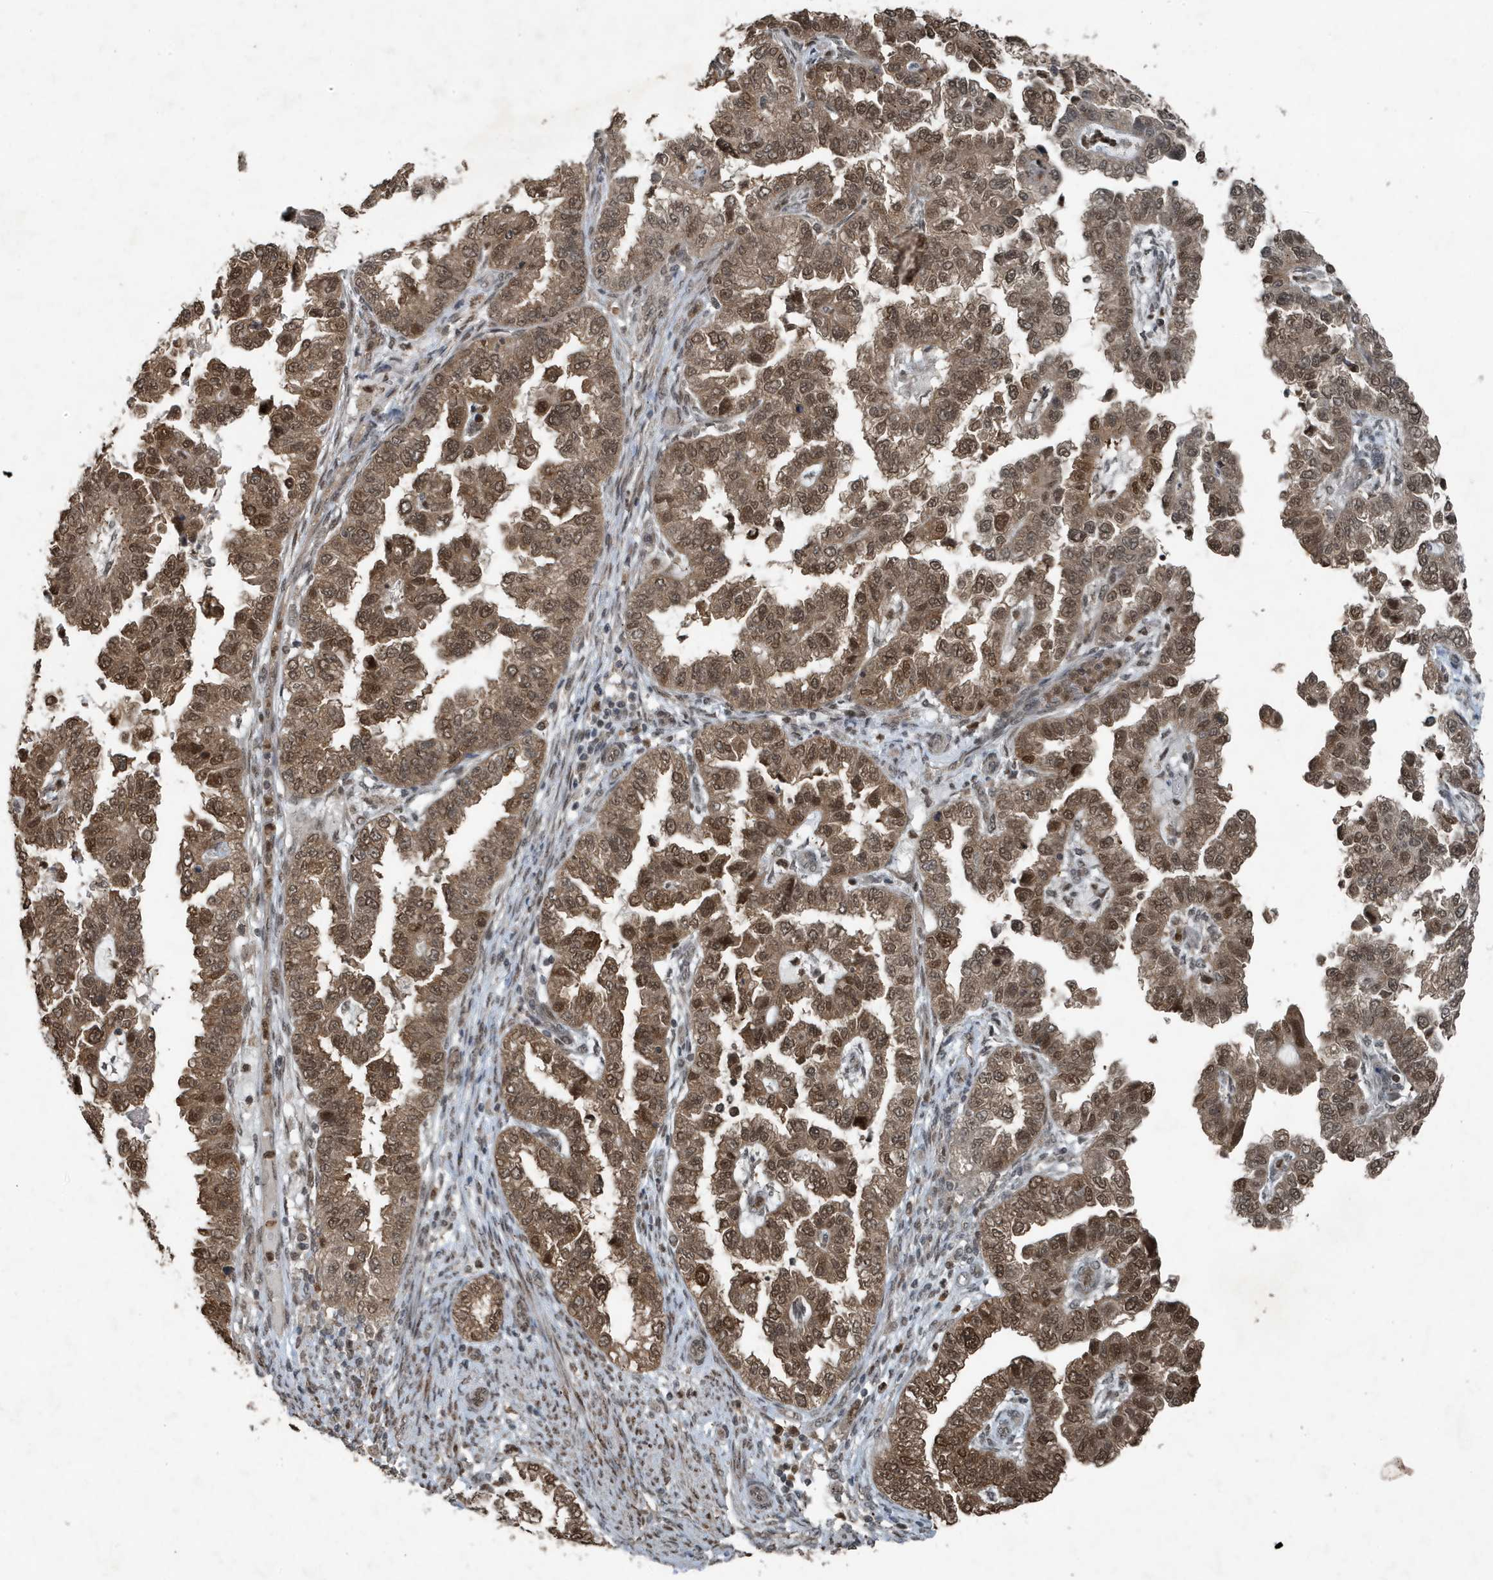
{"staining": {"intensity": "moderate", "quantity": ">75%", "location": "cytoplasmic/membranous,nuclear"}, "tissue": "endometrial cancer", "cell_type": "Tumor cells", "image_type": "cancer", "snomed": [{"axis": "morphology", "description": "Adenocarcinoma, NOS"}, {"axis": "topography", "description": "Endometrium"}], "caption": "Endometrial cancer stained for a protein (brown) shows moderate cytoplasmic/membranous and nuclear positive expression in about >75% of tumor cells.", "gene": "HSPA1A", "patient": {"sex": "female", "age": 85}}